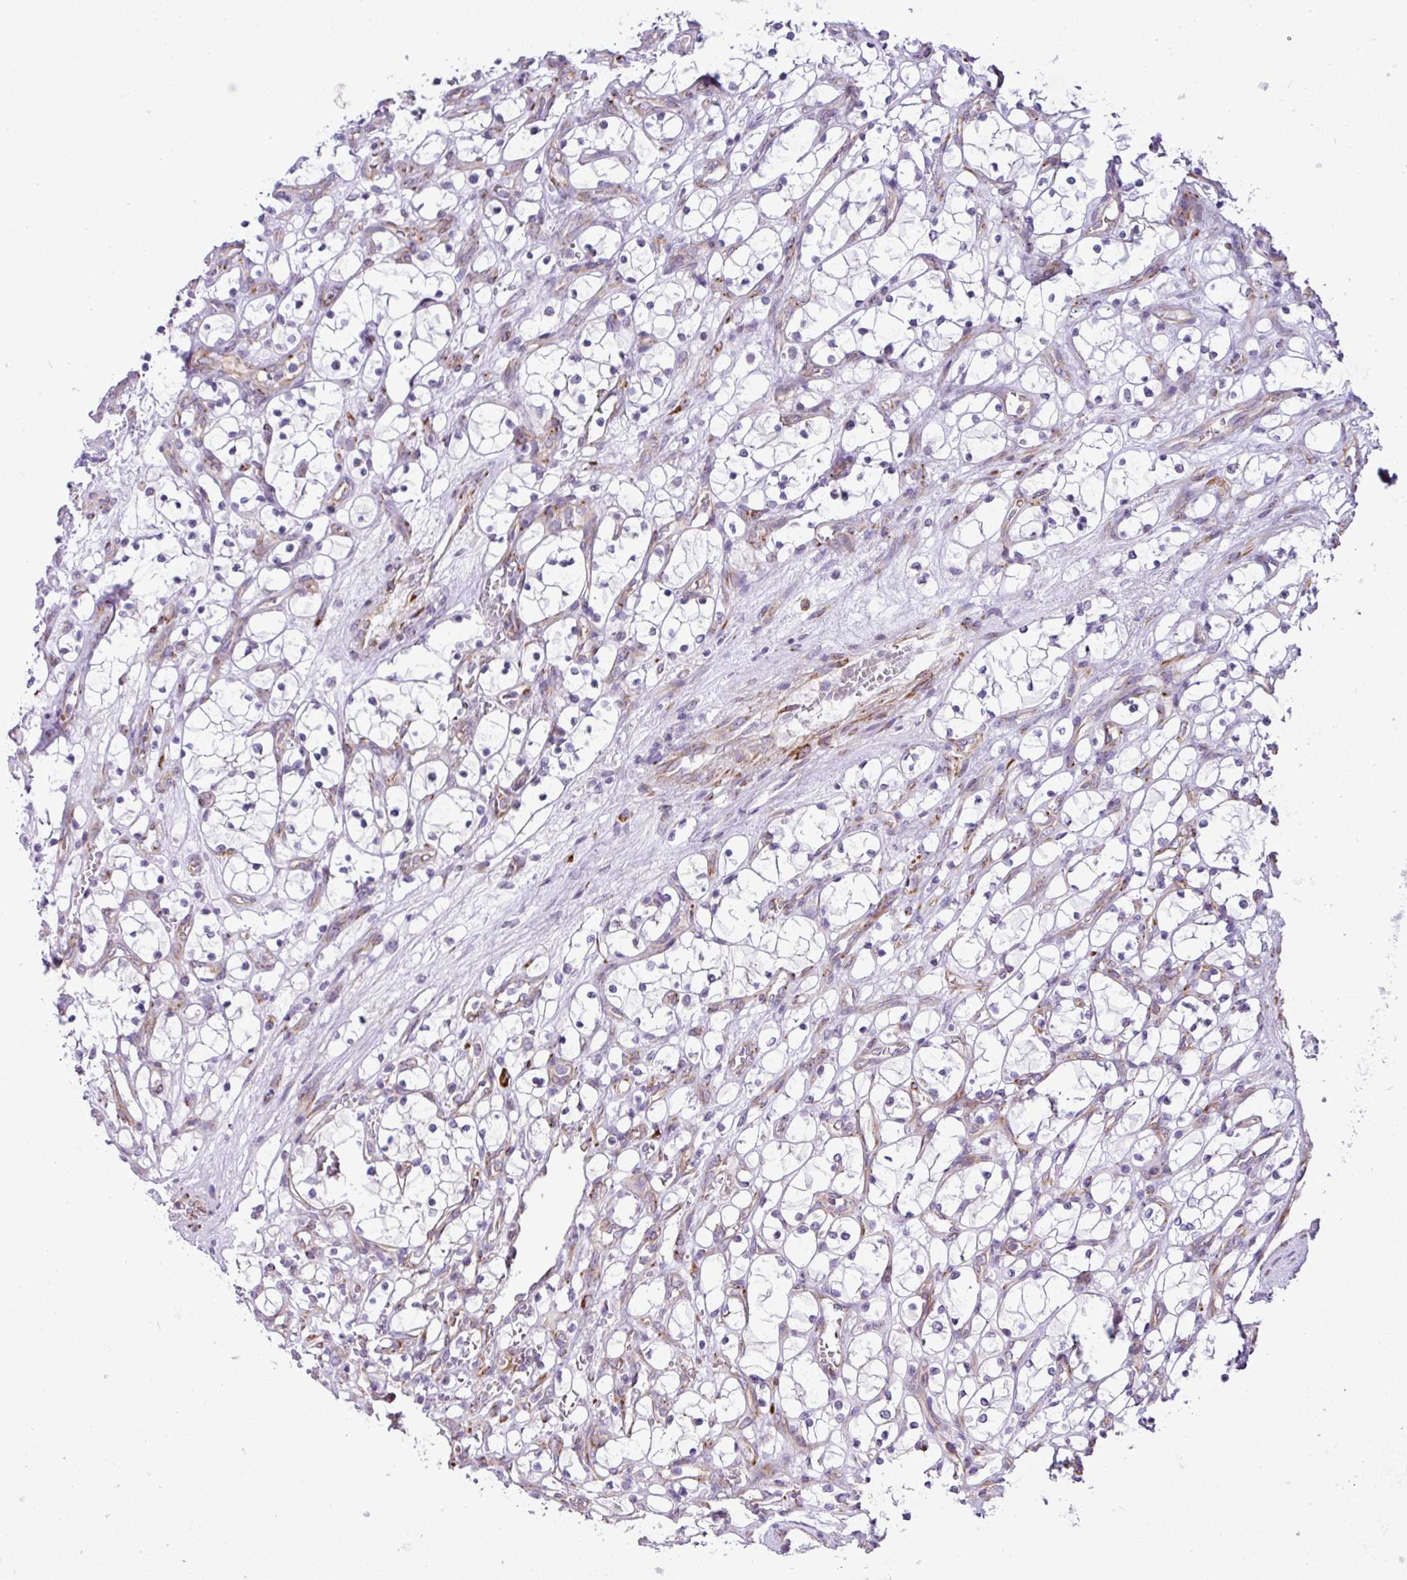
{"staining": {"intensity": "negative", "quantity": "none", "location": "none"}, "tissue": "renal cancer", "cell_type": "Tumor cells", "image_type": "cancer", "snomed": [{"axis": "morphology", "description": "Adenocarcinoma, NOS"}, {"axis": "topography", "description": "Kidney"}], "caption": "Tumor cells show no significant expression in renal cancer.", "gene": "CFAP97", "patient": {"sex": "female", "age": 69}}